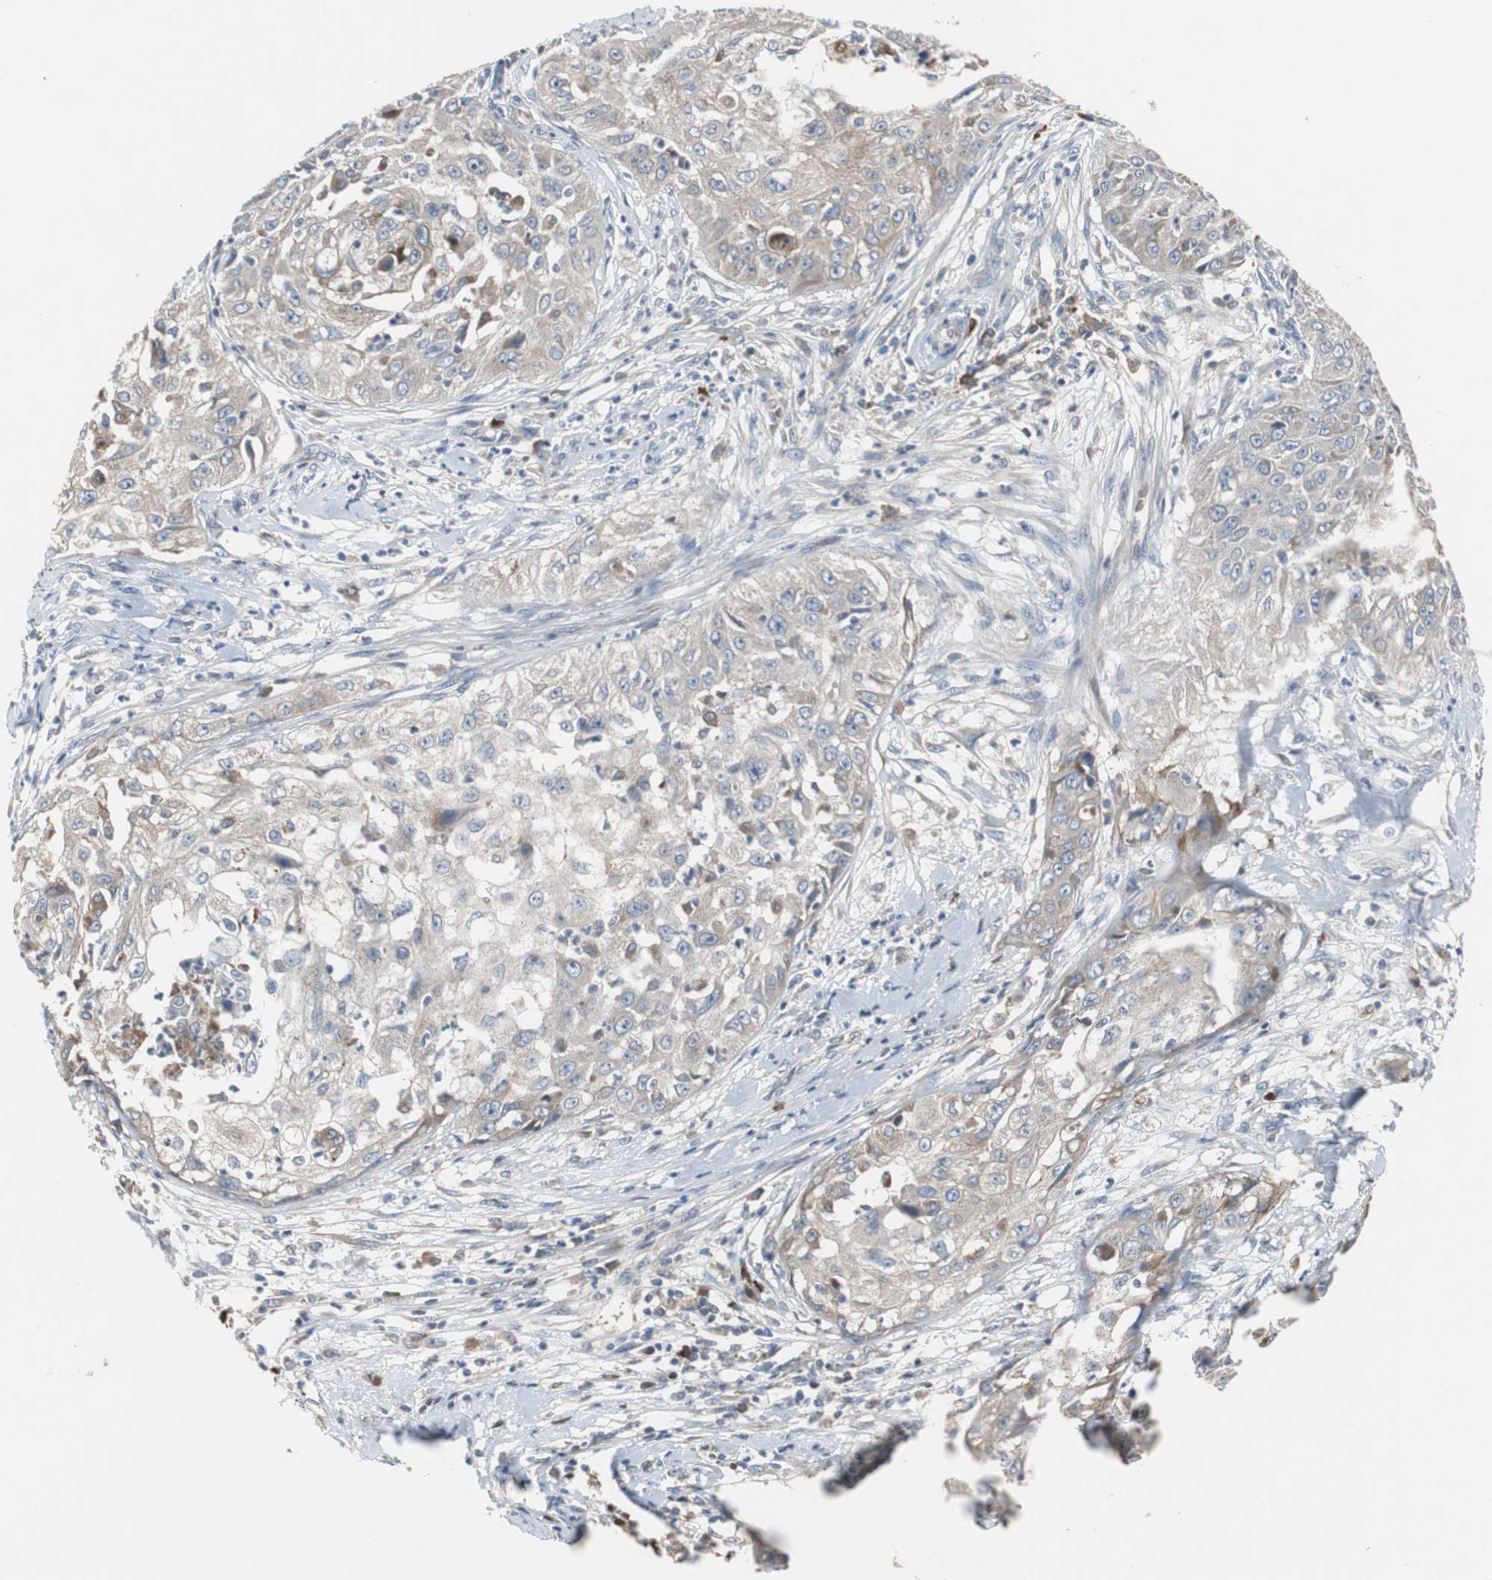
{"staining": {"intensity": "weak", "quantity": "<25%", "location": "cytoplasmic/membranous"}, "tissue": "cervical cancer", "cell_type": "Tumor cells", "image_type": "cancer", "snomed": [{"axis": "morphology", "description": "Squamous cell carcinoma, NOS"}, {"axis": "topography", "description": "Cervix"}], "caption": "Immunohistochemistry (IHC) of human cervical cancer reveals no positivity in tumor cells.", "gene": "SORT1", "patient": {"sex": "female", "age": 64}}